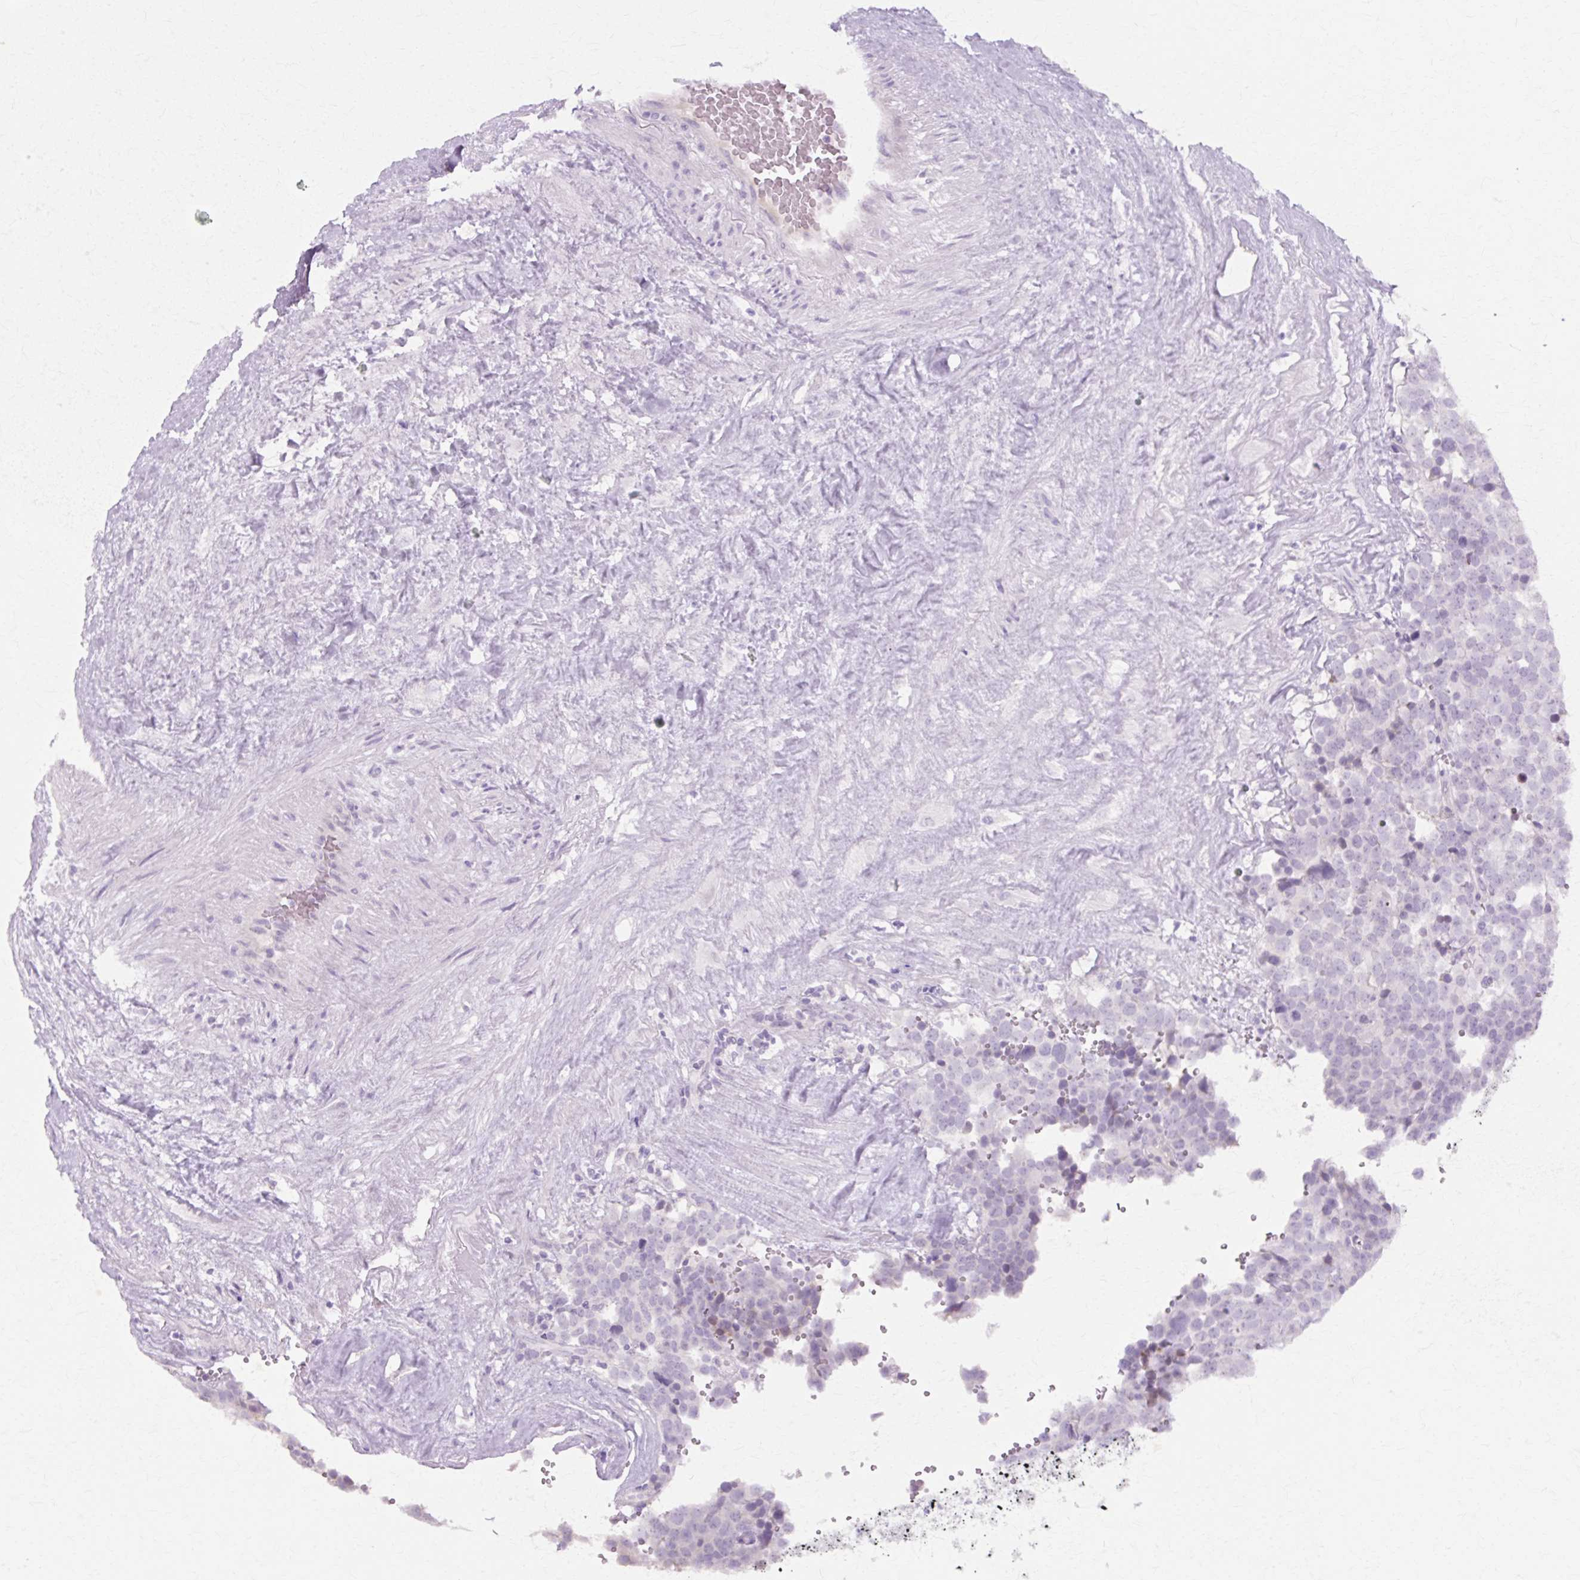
{"staining": {"intensity": "negative", "quantity": "none", "location": "none"}, "tissue": "testis cancer", "cell_type": "Tumor cells", "image_type": "cancer", "snomed": [{"axis": "morphology", "description": "Seminoma, NOS"}, {"axis": "topography", "description": "Testis"}], "caption": "The histopathology image shows no significant expression in tumor cells of testis cancer.", "gene": "IRX2", "patient": {"sex": "male", "age": 71}}